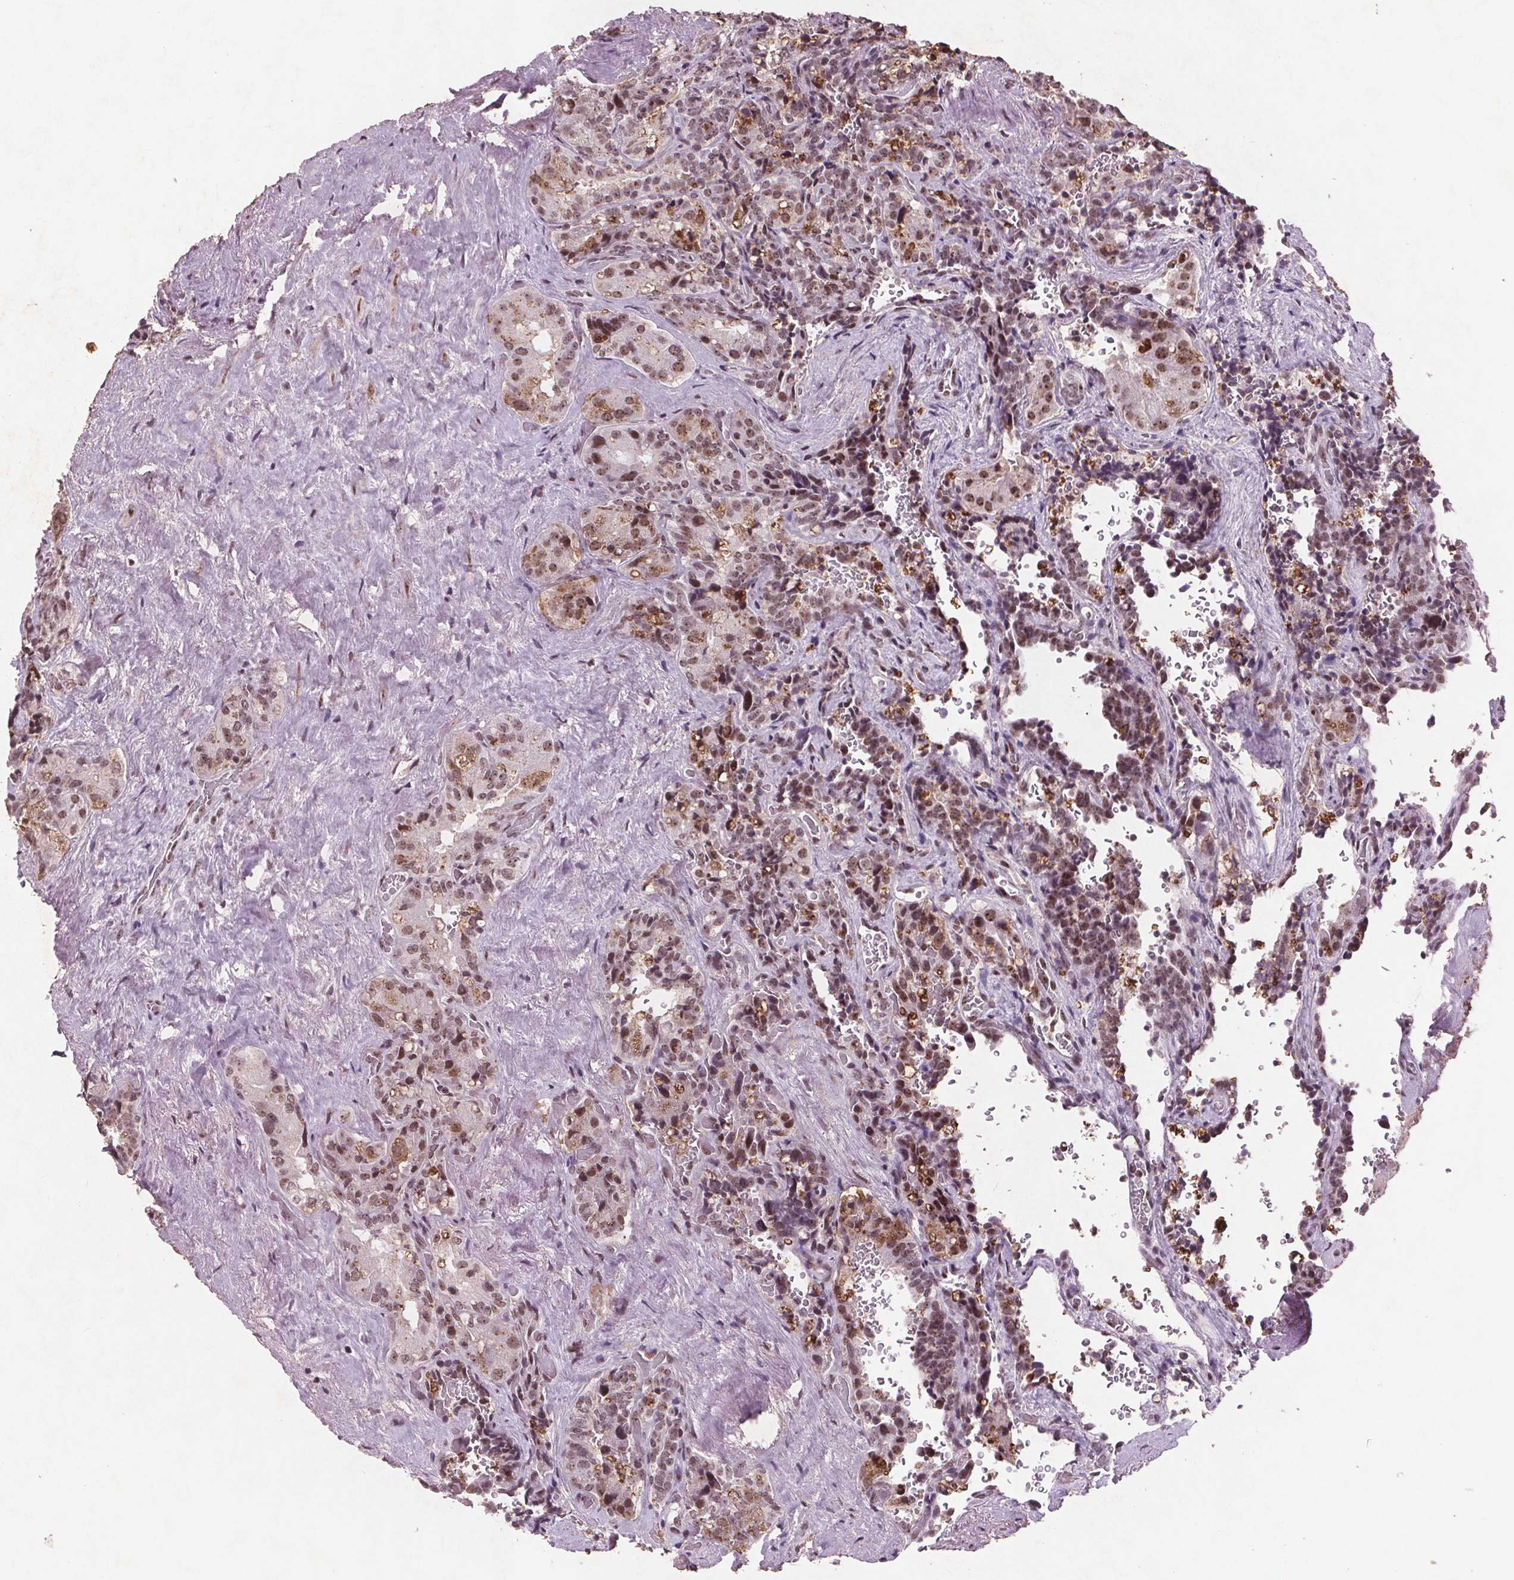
{"staining": {"intensity": "moderate", "quantity": ">75%", "location": "nuclear"}, "tissue": "seminal vesicle", "cell_type": "Glandular cells", "image_type": "normal", "snomed": [{"axis": "morphology", "description": "Normal tissue, NOS"}, {"axis": "topography", "description": "Seminal veicle"}], "caption": "Glandular cells reveal medium levels of moderate nuclear expression in approximately >75% of cells in benign human seminal vesicle. (DAB = brown stain, brightfield microscopy at high magnification).", "gene": "RPS6KA2", "patient": {"sex": "male", "age": 69}}